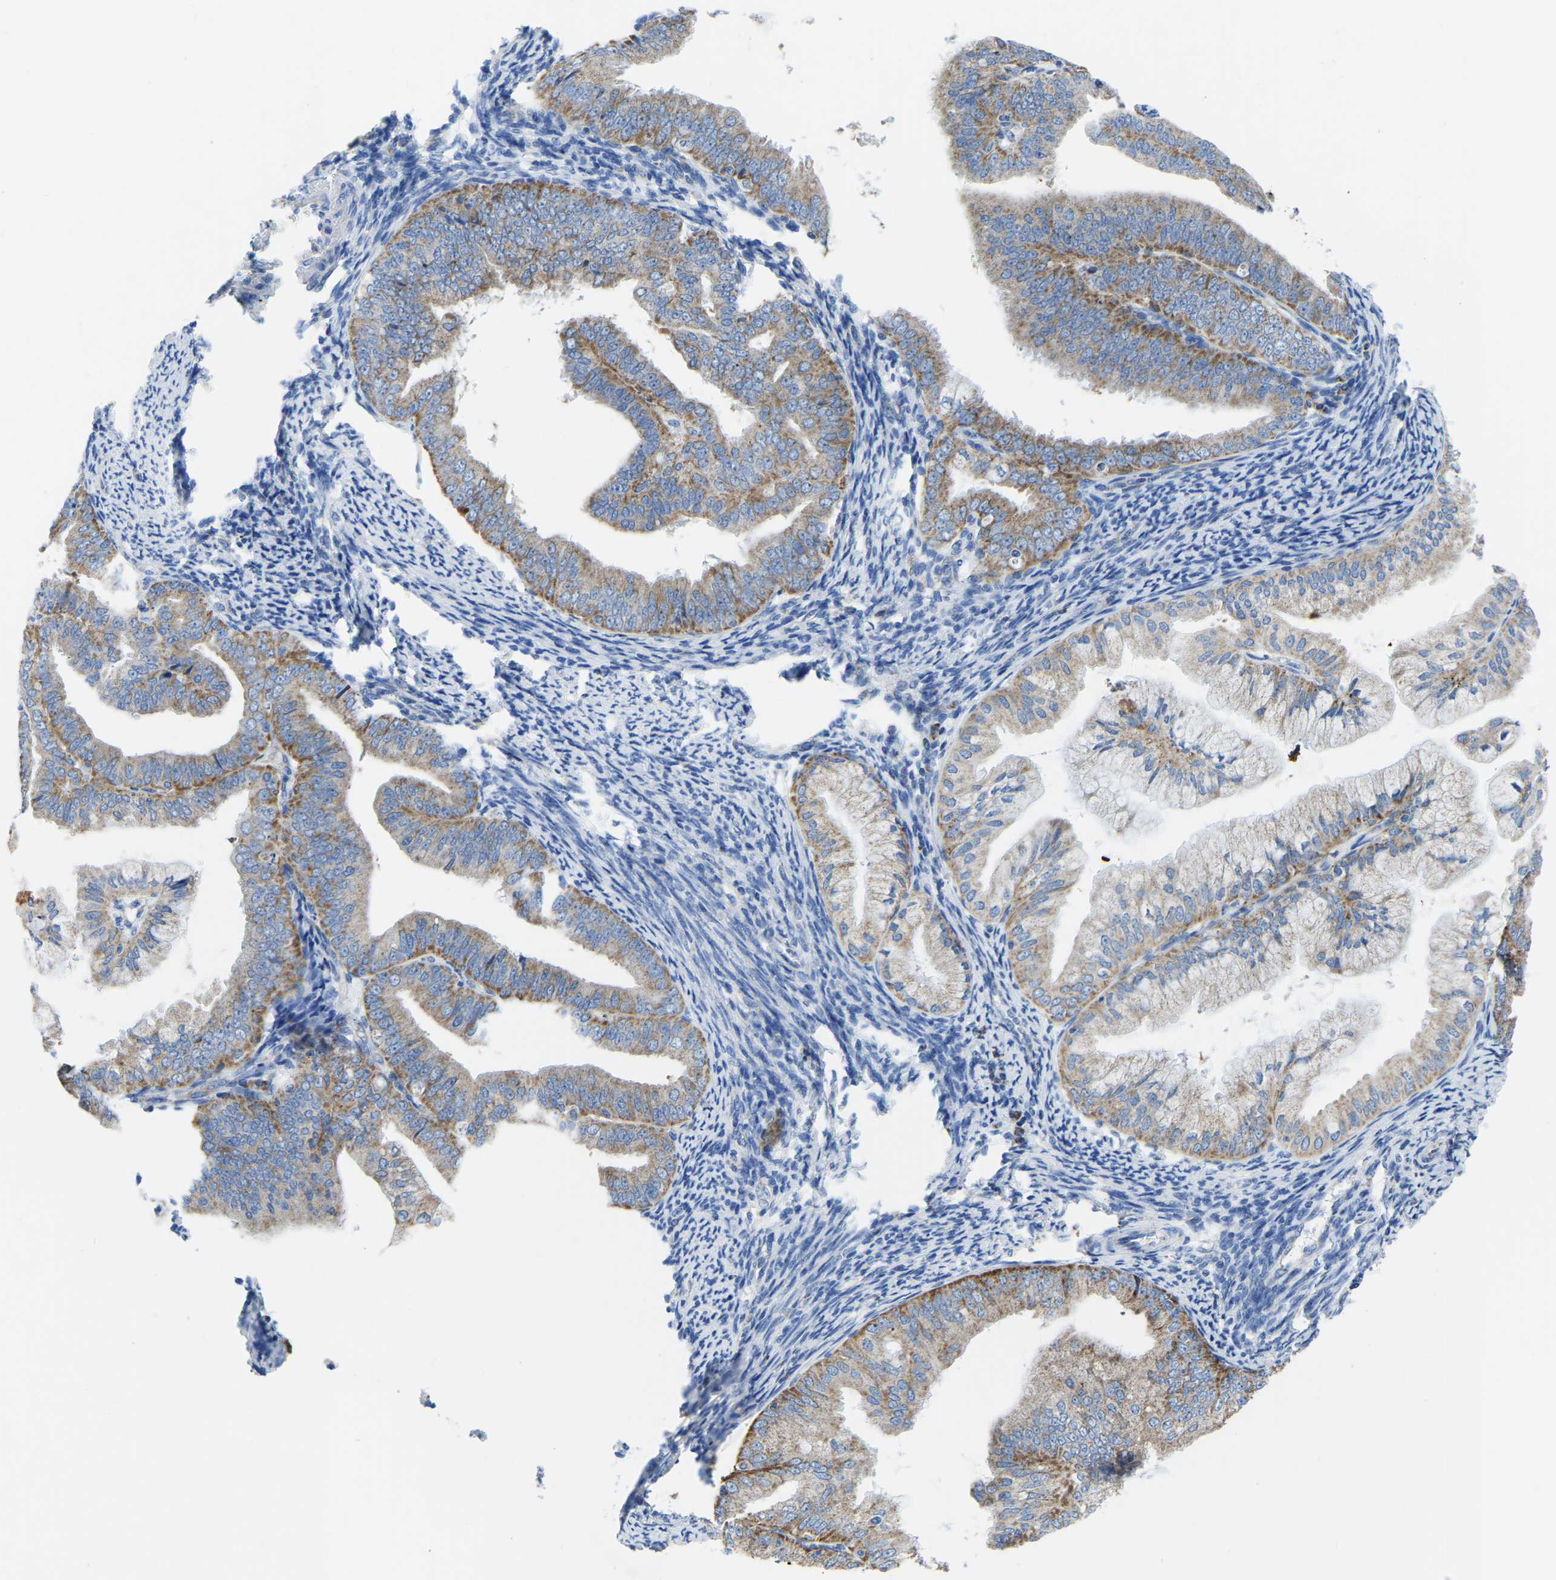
{"staining": {"intensity": "moderate", "quantity": ">75%", "location": "cytoplasmic/membranous"}, "tissue": "endometrial cancer", "cell_type": "Tumor cells", "image_type": "cancer", "snomed": [{"axis": "morphology", "description": "Adenocarcinoma, NOS"}, {"axis": "topography", "description": "Endometrium"}], "caption": "Endometrial cancer (adenocarcinoma) stained with immunohistochemistry (IHC) shows moderate cytoplasmic/membranous staining in about >75% of tumor cells.", "gene": "ETFA", "patient": {"sex": "female", "age": 63}}